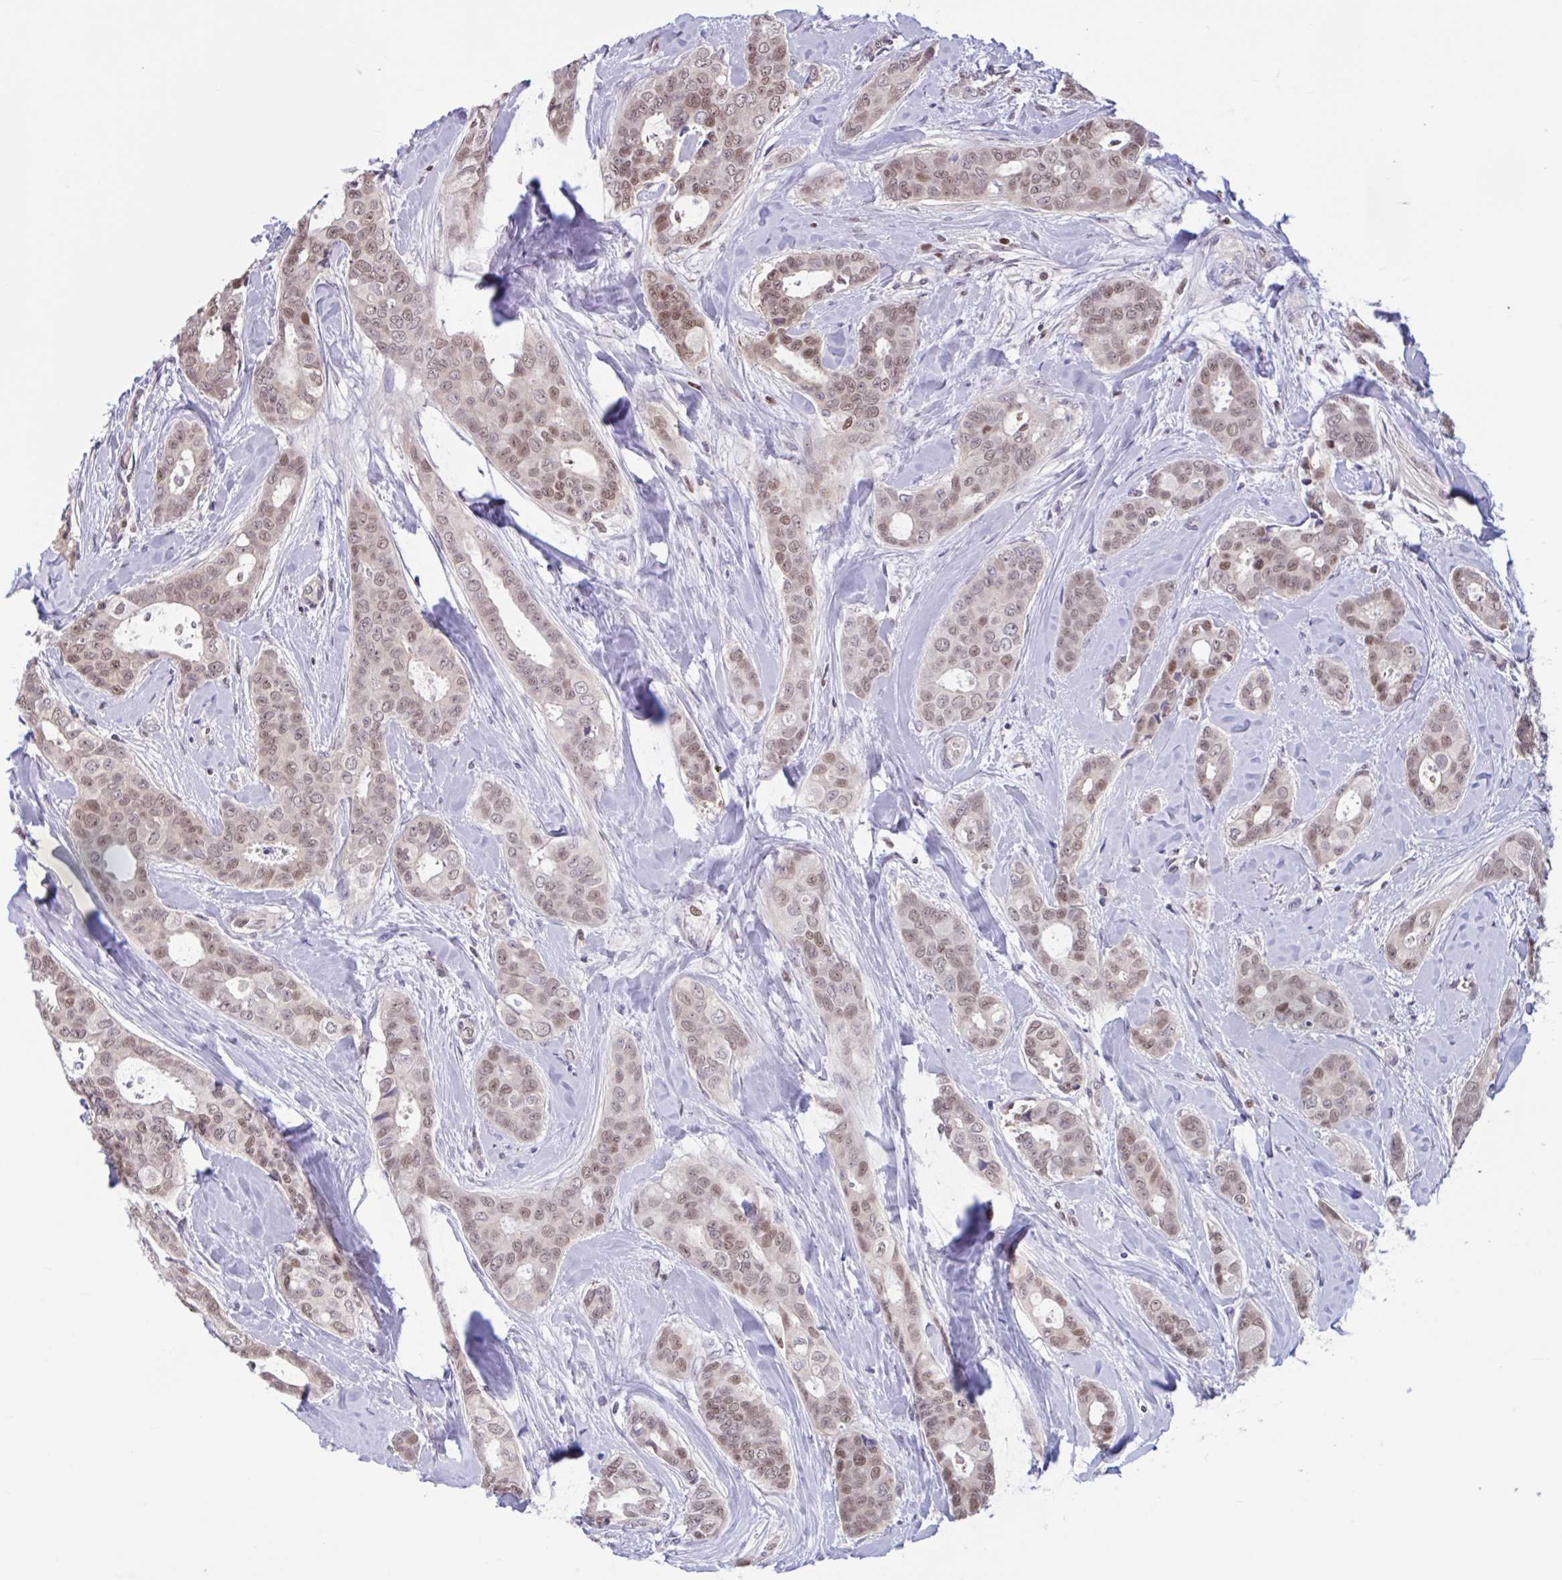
{"staining": {"intensity": "weak", "quantity": "25%-75%", "location": "nuclear"}, "tissue": "breast cancer", "cell_type": "Tumor cells", "image_type": "cancer", "snomed": [{"axis": "morphology", "description": "Duct carcinoma"}, {"axis": "topography", "description": "Breast"}], "caption": "Immunohistochemistry (DAB) staining of breast cancer (intraductal carcinoma) shows weak nuclear protein expression in about 25%-75% of tumor cells. (DAB (3,3'-diaminobenzidine) = brown stain, brightfield microscopy at high magnification).", "gene": "RBL1", "patient": {"sex": "female", "age": 45}}